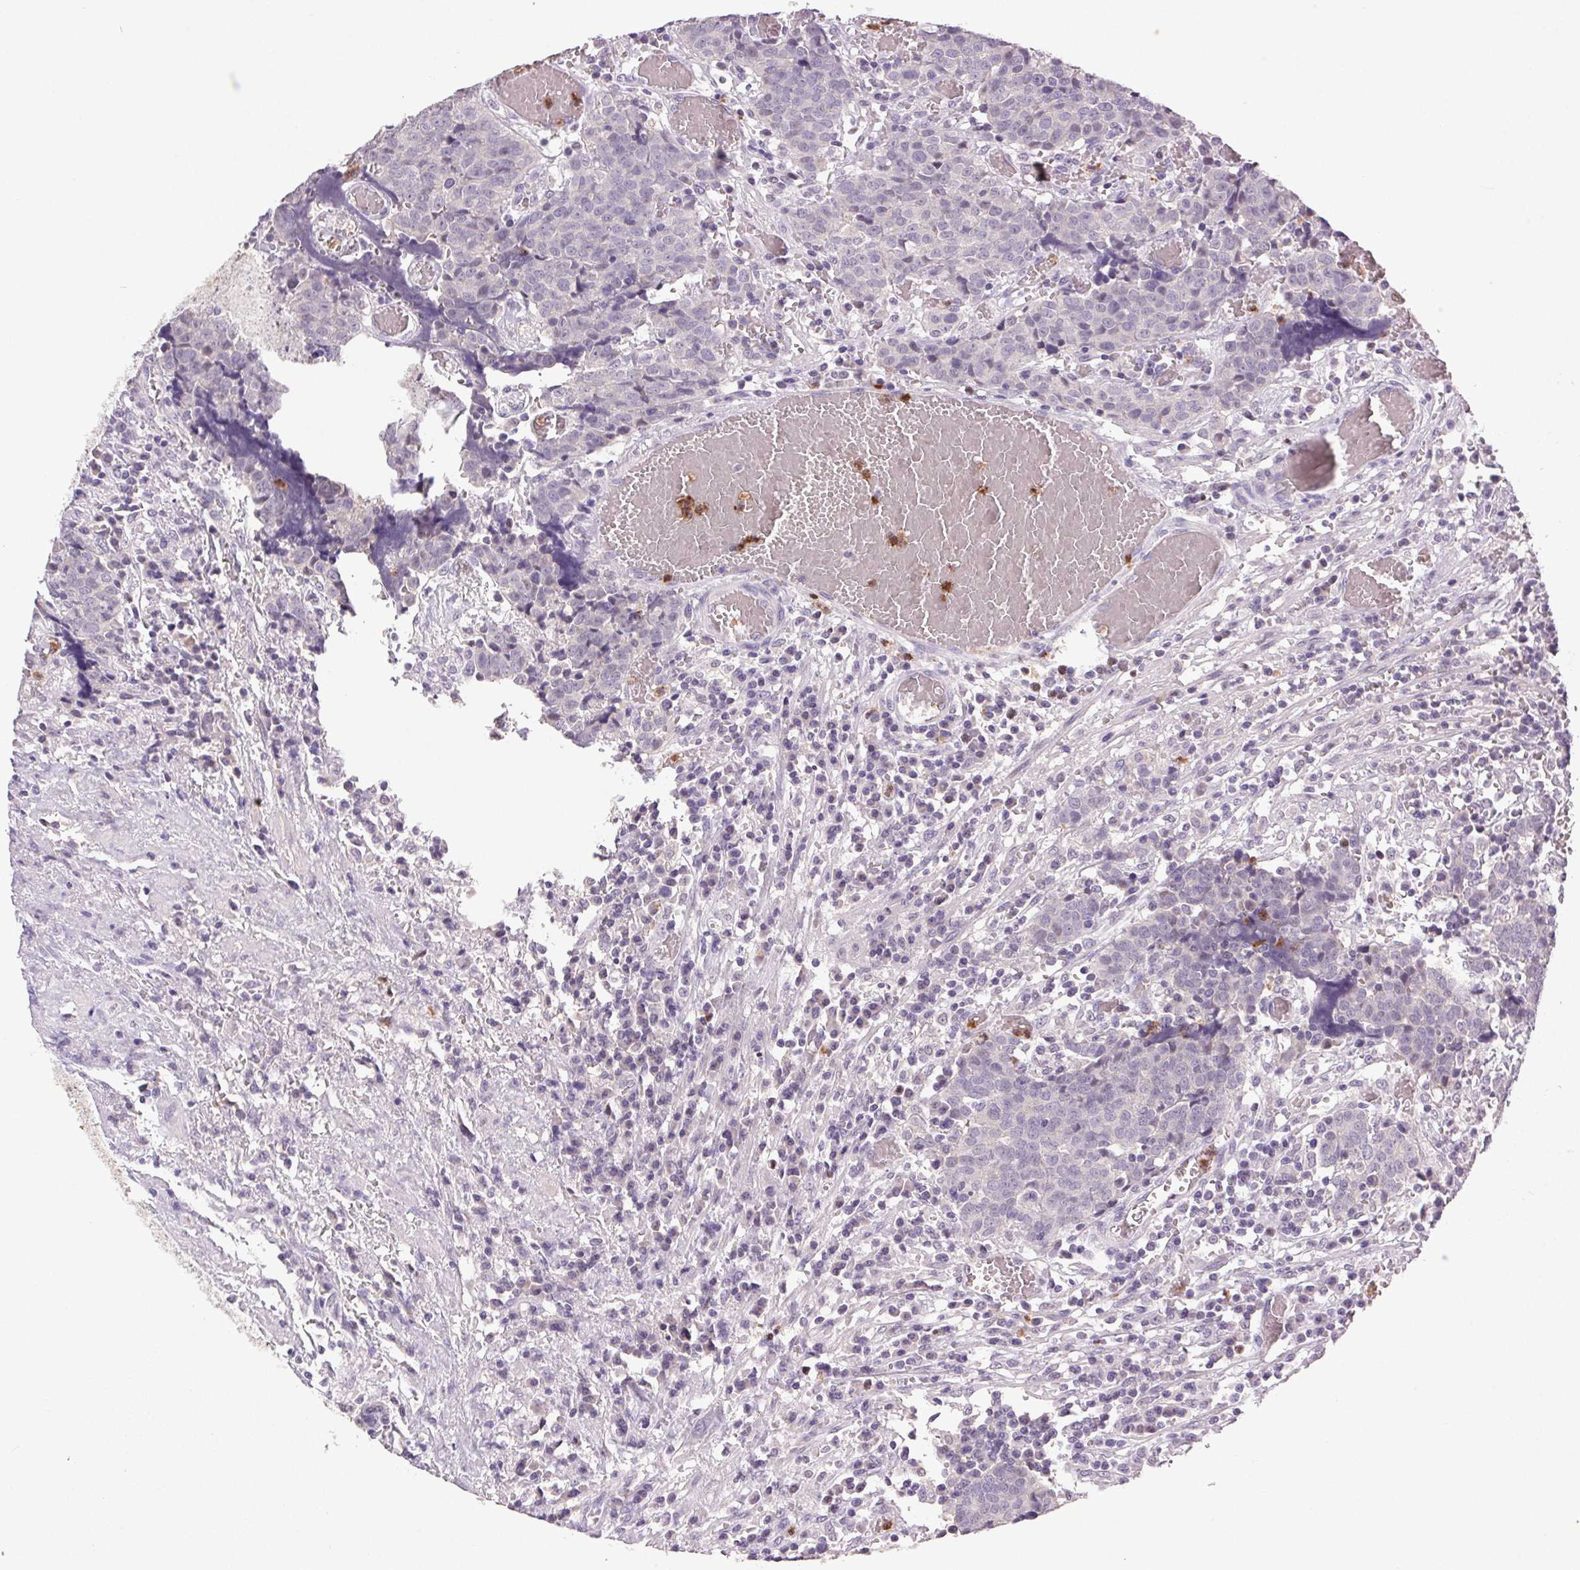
{"staining": {"intensity": "negative", "quantity": "none", "location": "none"}, "tissue": "prostate cancer", "cell_type": "Tumor cells", "image_type": "cancer", "snomed": [{"axis": "morphology", "description": "Adenocarcinoma, High grade"}, {"axis": "topography", "description": "Prostate and seminal vesicle, NOS"}], "caption": "DAB immunohistochemical staining of prostate cancer exhibits no significant expression in tumor cells.", "gene": "TRDN", "patient": {"sex": "male", "age": 60}}